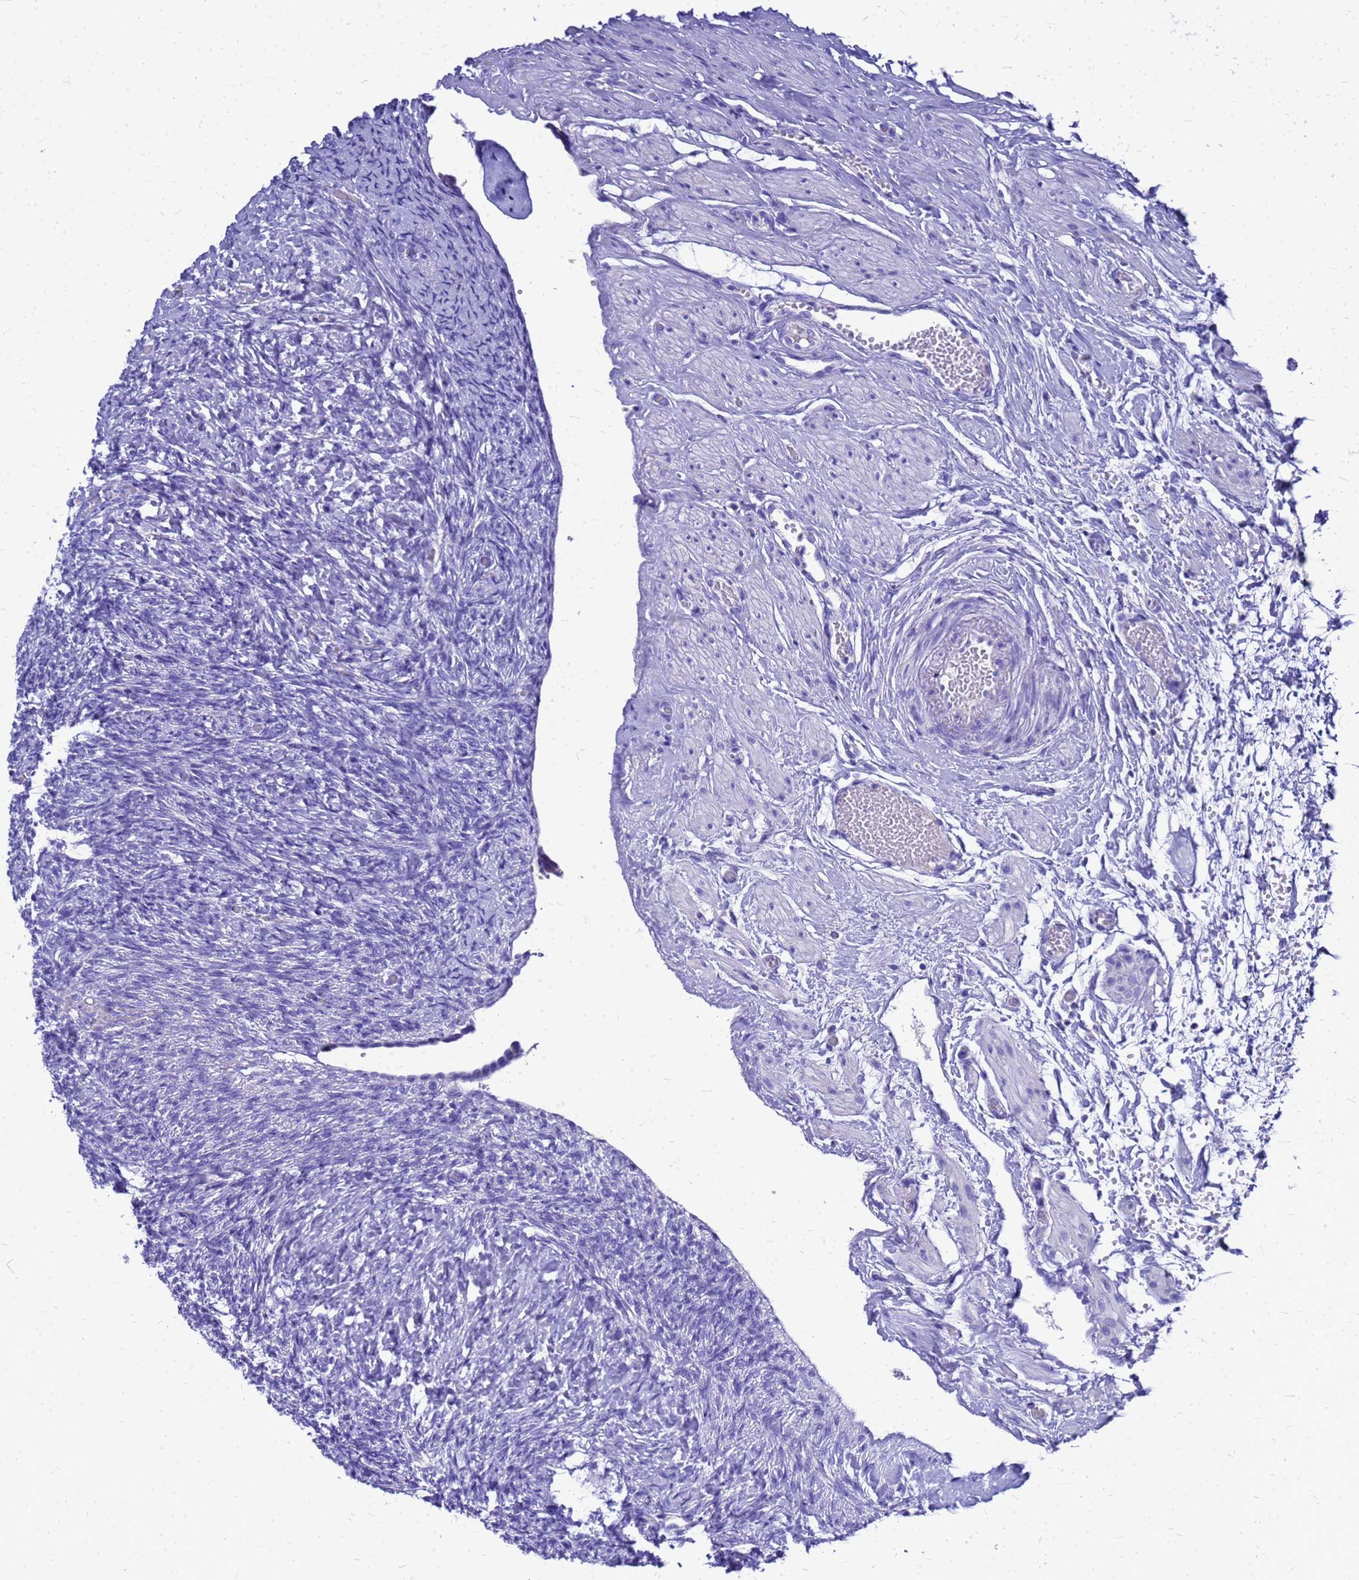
{"staining": {"intensity": "negative", "quantity": "none", "location": "none"}, "tissue": "ovary", "cell_type": "Ovarian stroma cells", "image_type": "normal", "snomed": [{"axis": "morphology", "description": "Normal tissue, NOS"}, {"axis": "topography", "description": "Ovary"}], "caption": "IHC photomicrograph of benign ovary stained for a protein (brown), which exhibits no positivity in ovarian stroma cells.", "gene": "OR52E2", "patient": {"sex": "female", "age": 41}}